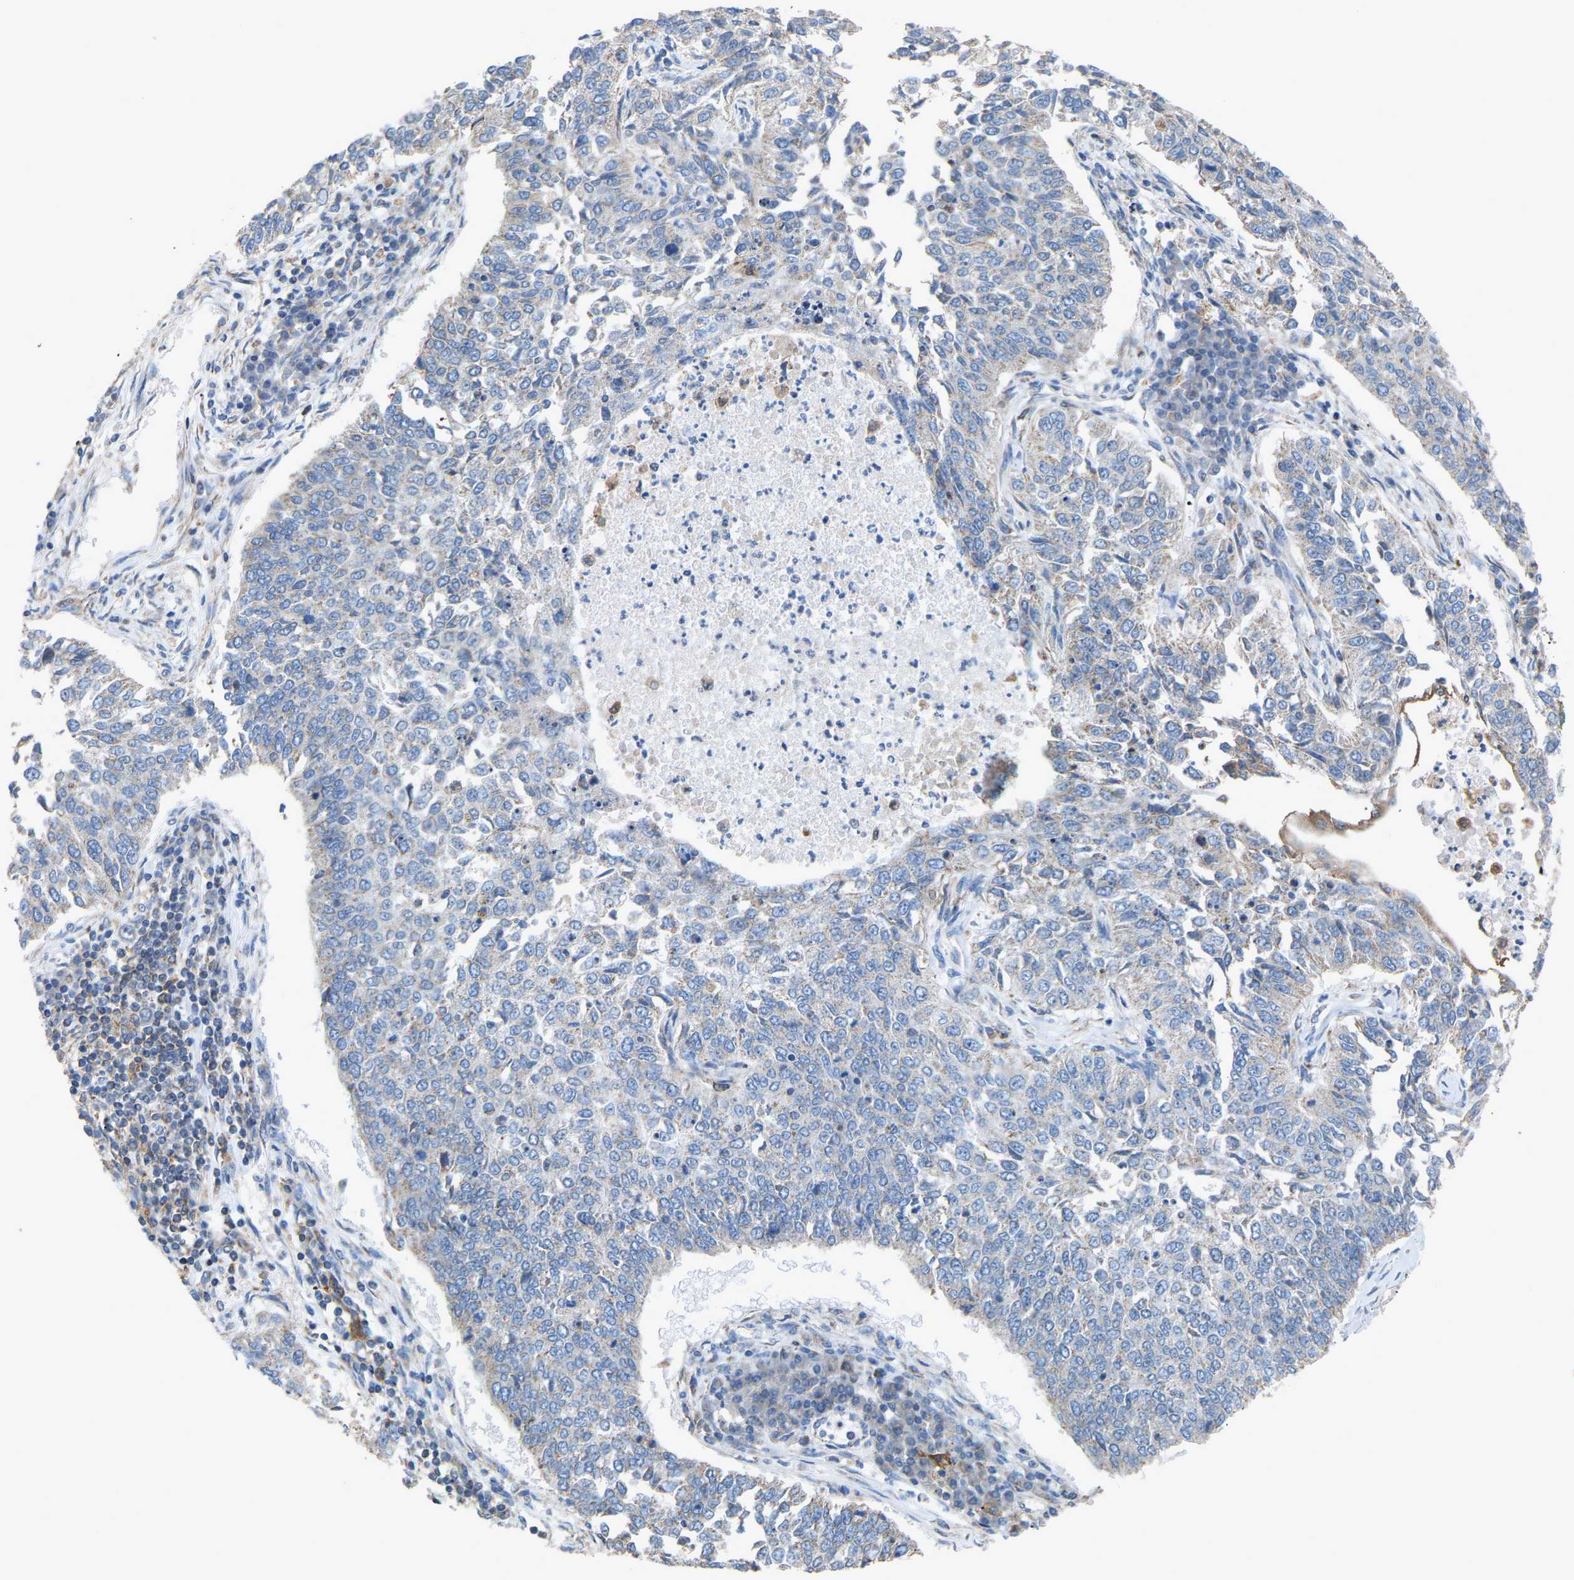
{"staining": {"intensity": "negative", "quantity": "none", "location": "none"}, "tissue": "lung cancer", "cell_type": "Tumor cells", "image_type": "cancer", "snomed": [{"axis": "morphology", "description": "Normal tissue, NOS"}, {"axis": "morphology", "description": "Squamous cell carcinoma, NOS"}, {"axis": "topography", "description": "Cartilage tissue"}, {"axis": "topography", "description": "Bronchus"}, {"axis": "topography", "description": "Lung"}], "caption": "Tumor cells show no significant protein staining in lung cancer. The staining was performed using DAB to visualize the protein expression in brown, while the nuclei were stained in blue with hematoxylin (Magnification: 20x).", "gene": "CROT", "patient": {"sex": "female", "age": 49}}